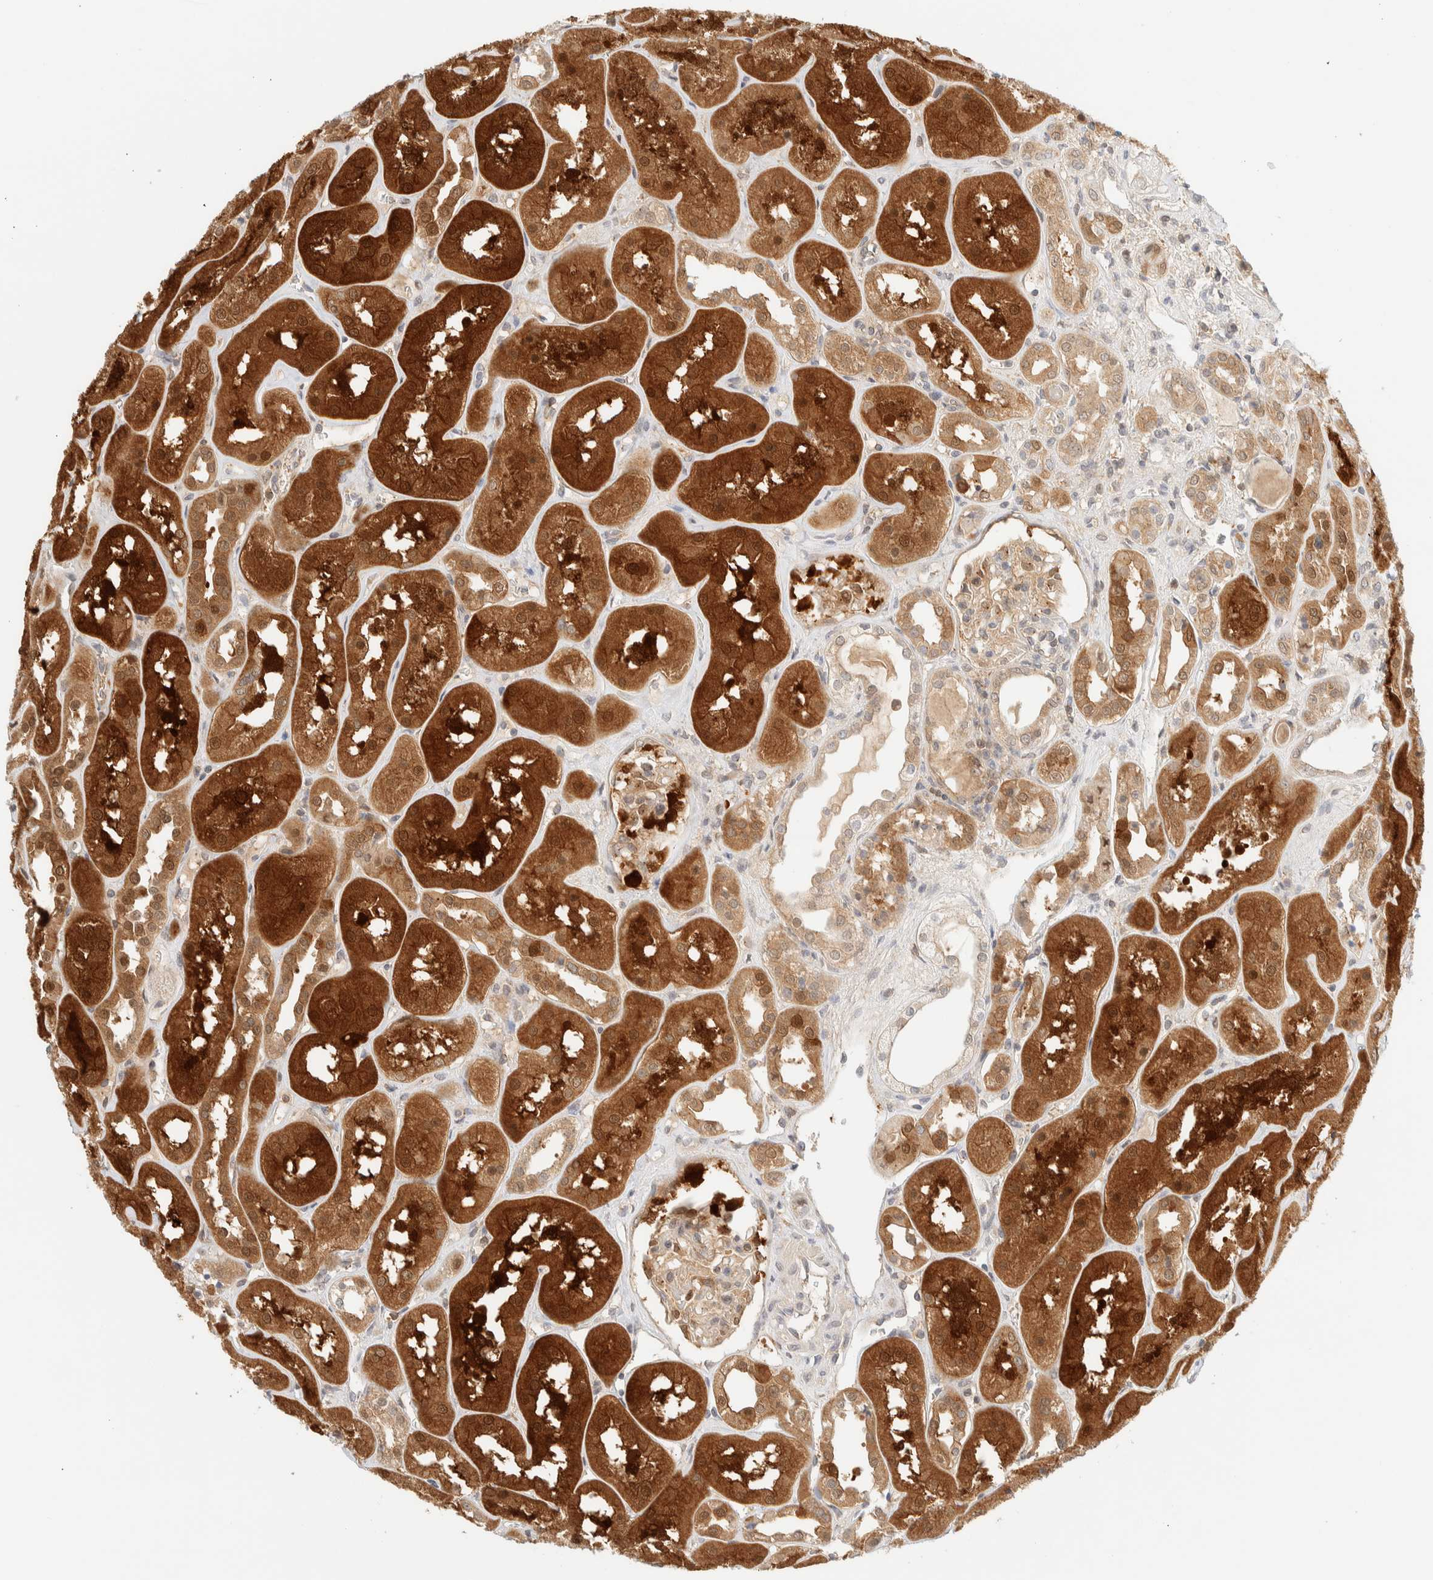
{"staining": {"intensity": "weak", "quantity": "25%-75%", "location": "cytoplasmic/membranous,nuclear"}, "tissue": "kidney", "cell_type": "Cells in glomeruli", "image_type": "normal", "snomed": [{"axis": "morphology", "description": "Normal tissue, NOS"}, {"axis": "topography", "description": "Kidney"}], "caption": "Unremarkable kidney was stained to show a protein in brown. There is low levels of weak cytoplasmic/membranous,nuclear staining in about 25%-75% of cells in glomeruli.", "gene": "PCYT2", "patient": {"sex": "male", "age": 70}}